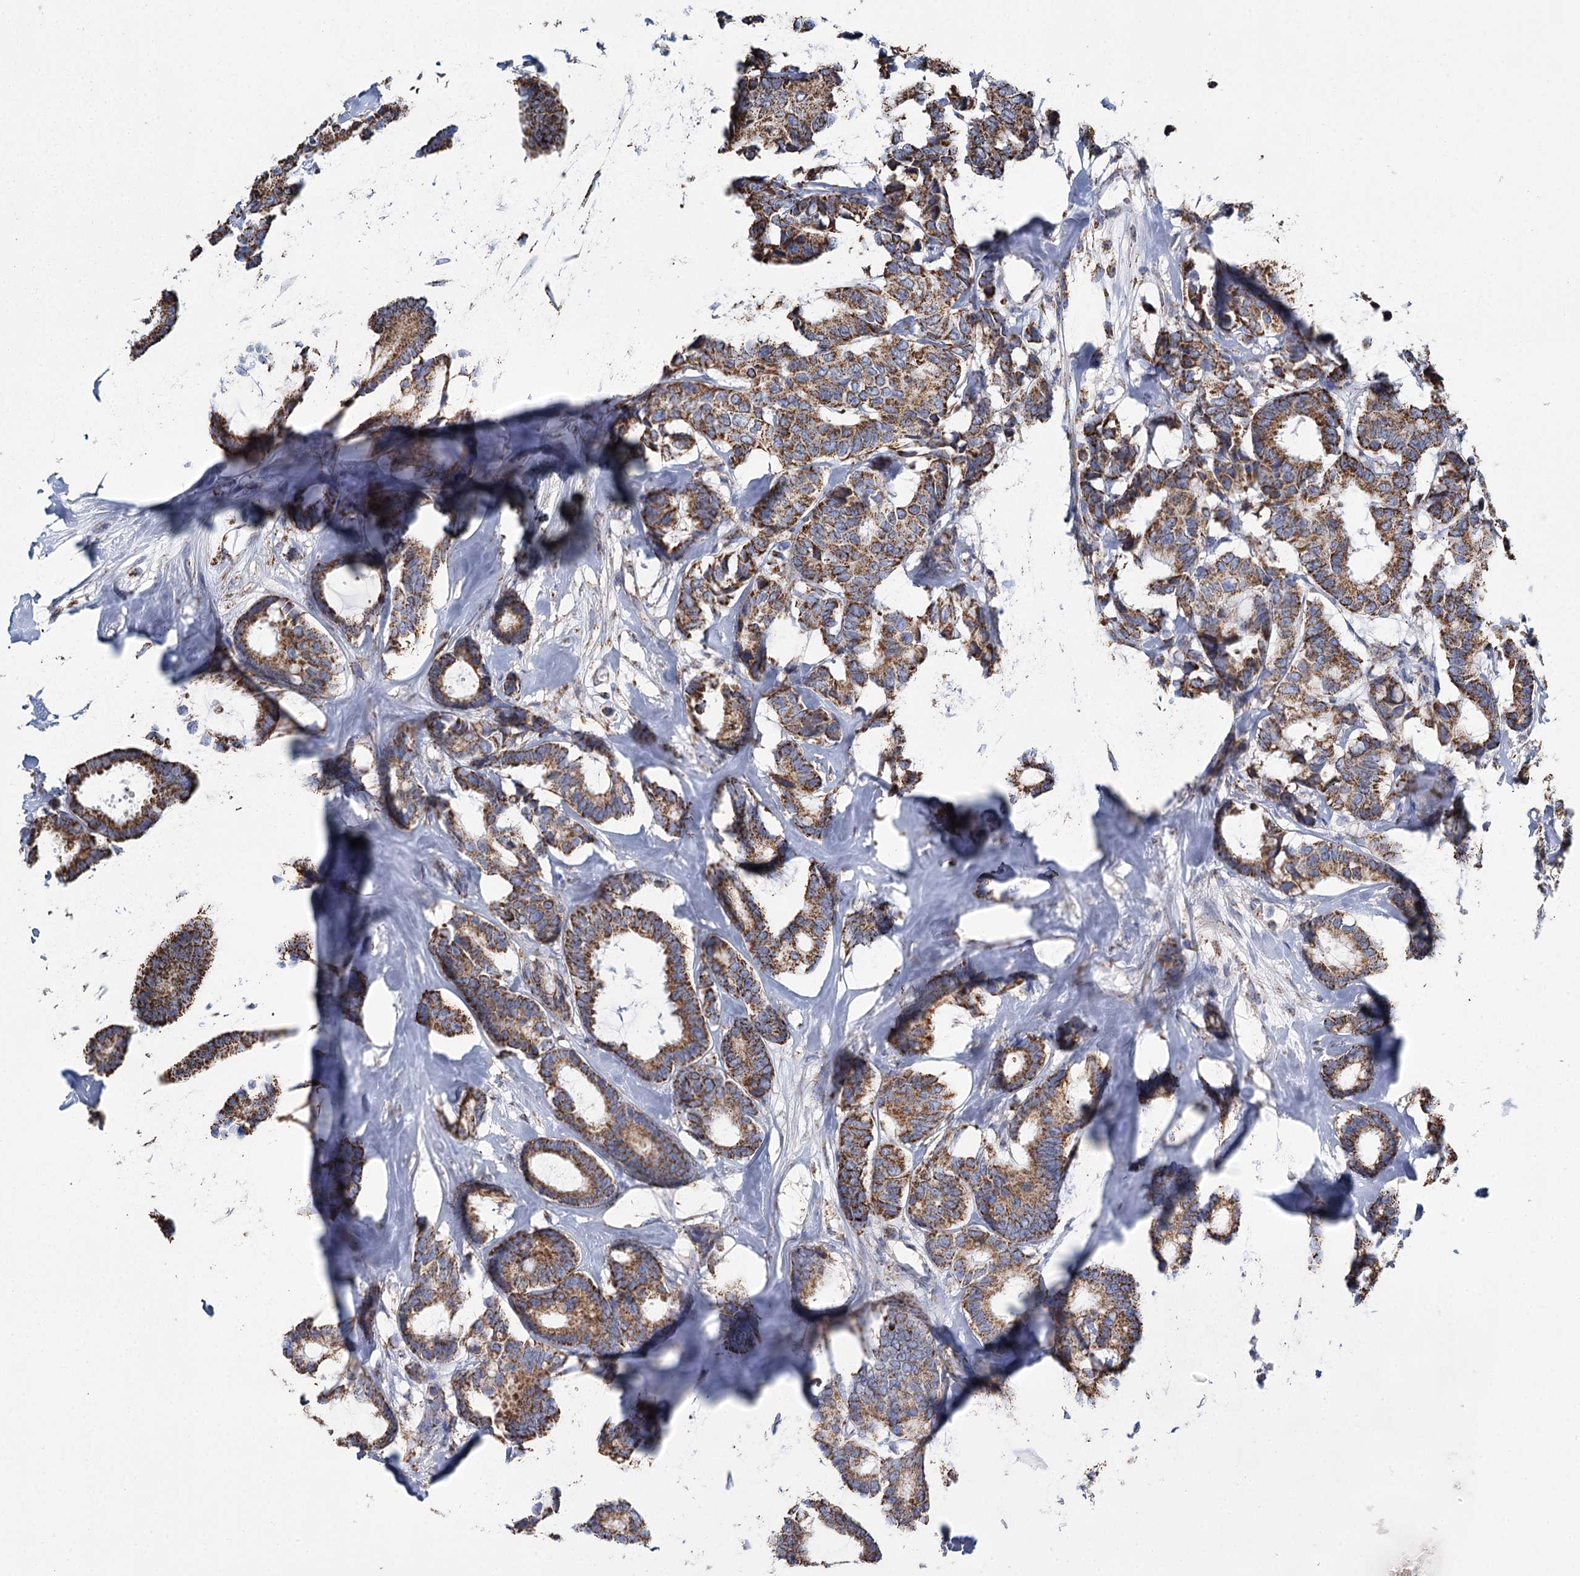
{"staining": {"intensity": "moderate", "quantity": ">75%", "location": "cytoplasmic/membranous"}, "tissue": "breast cancer", "cell_type": "Tumor cells", "image_type": "cancer", "snomed": [{"axis": "morphology", "description": "Duct carcinoma"}, {"axis": "topography", "description": "Breast"}], "caption": "This image displays immunohistochemistry (IHC) staining of human breast cancer (infiltrating ductal carcinoma), with medium moderate cytoplasmic/membranous expression in approximately >75% of tumor cells.", "gene": "MRPL44", "patient": {"sex": "female", "age": 87}}